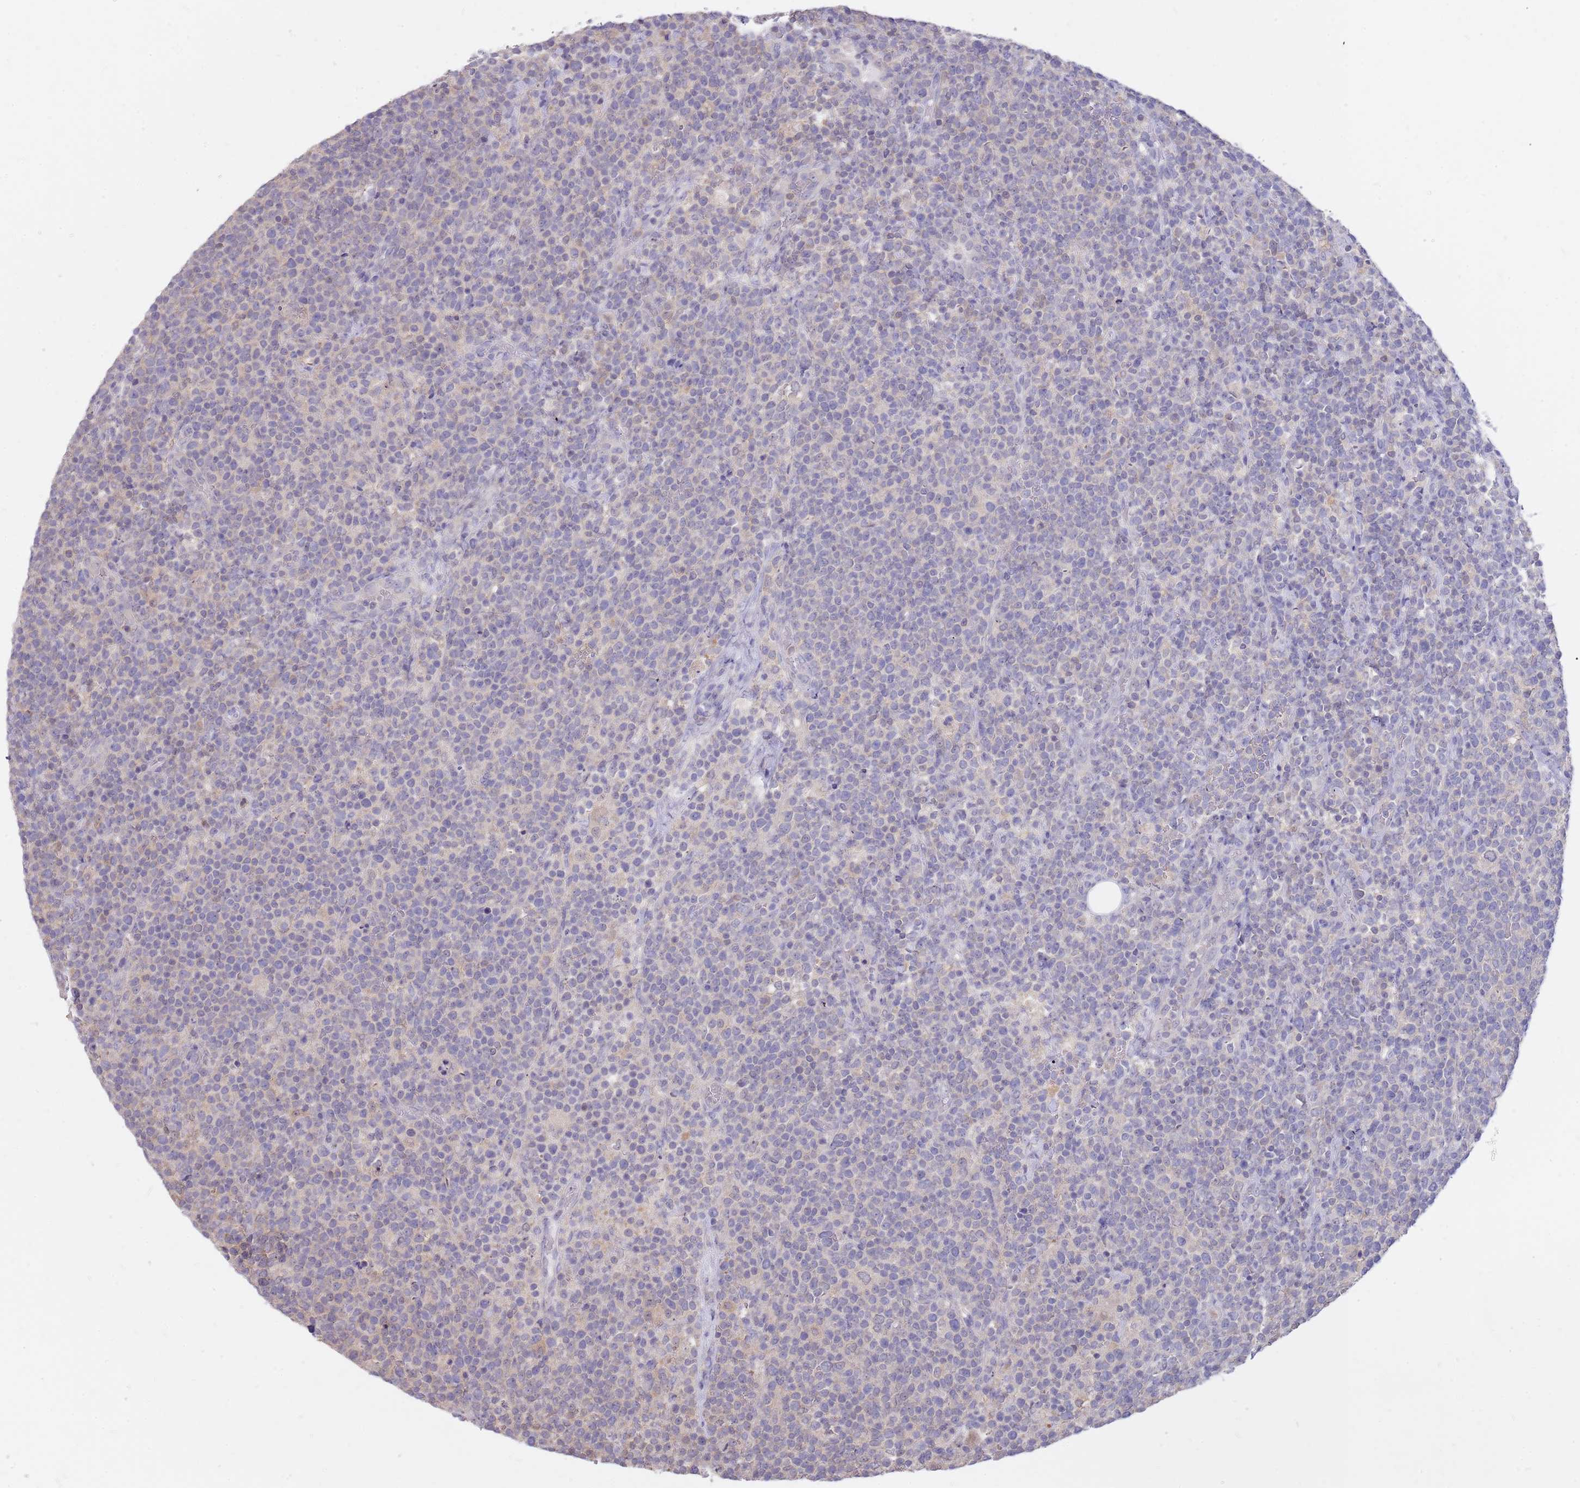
{"staining": {"intensity": "negative", "quantity": "none", "location": "none"}, "tissue": "lymphoma", "cell_type": "Tumor cells", "image_type": "cancer", "snomed": [{"axis": "morphology", "description": "Malignant lymphoma, non-Hodgkin's type, High grade"}, {"axis": "topography", "description": "Lymph node"}], "caption": "The histopathology image exhibits no staining of tumor cells in lymphoma.", "gene": "AP5S1", "patient": {"sex": "male", "age": 61}}